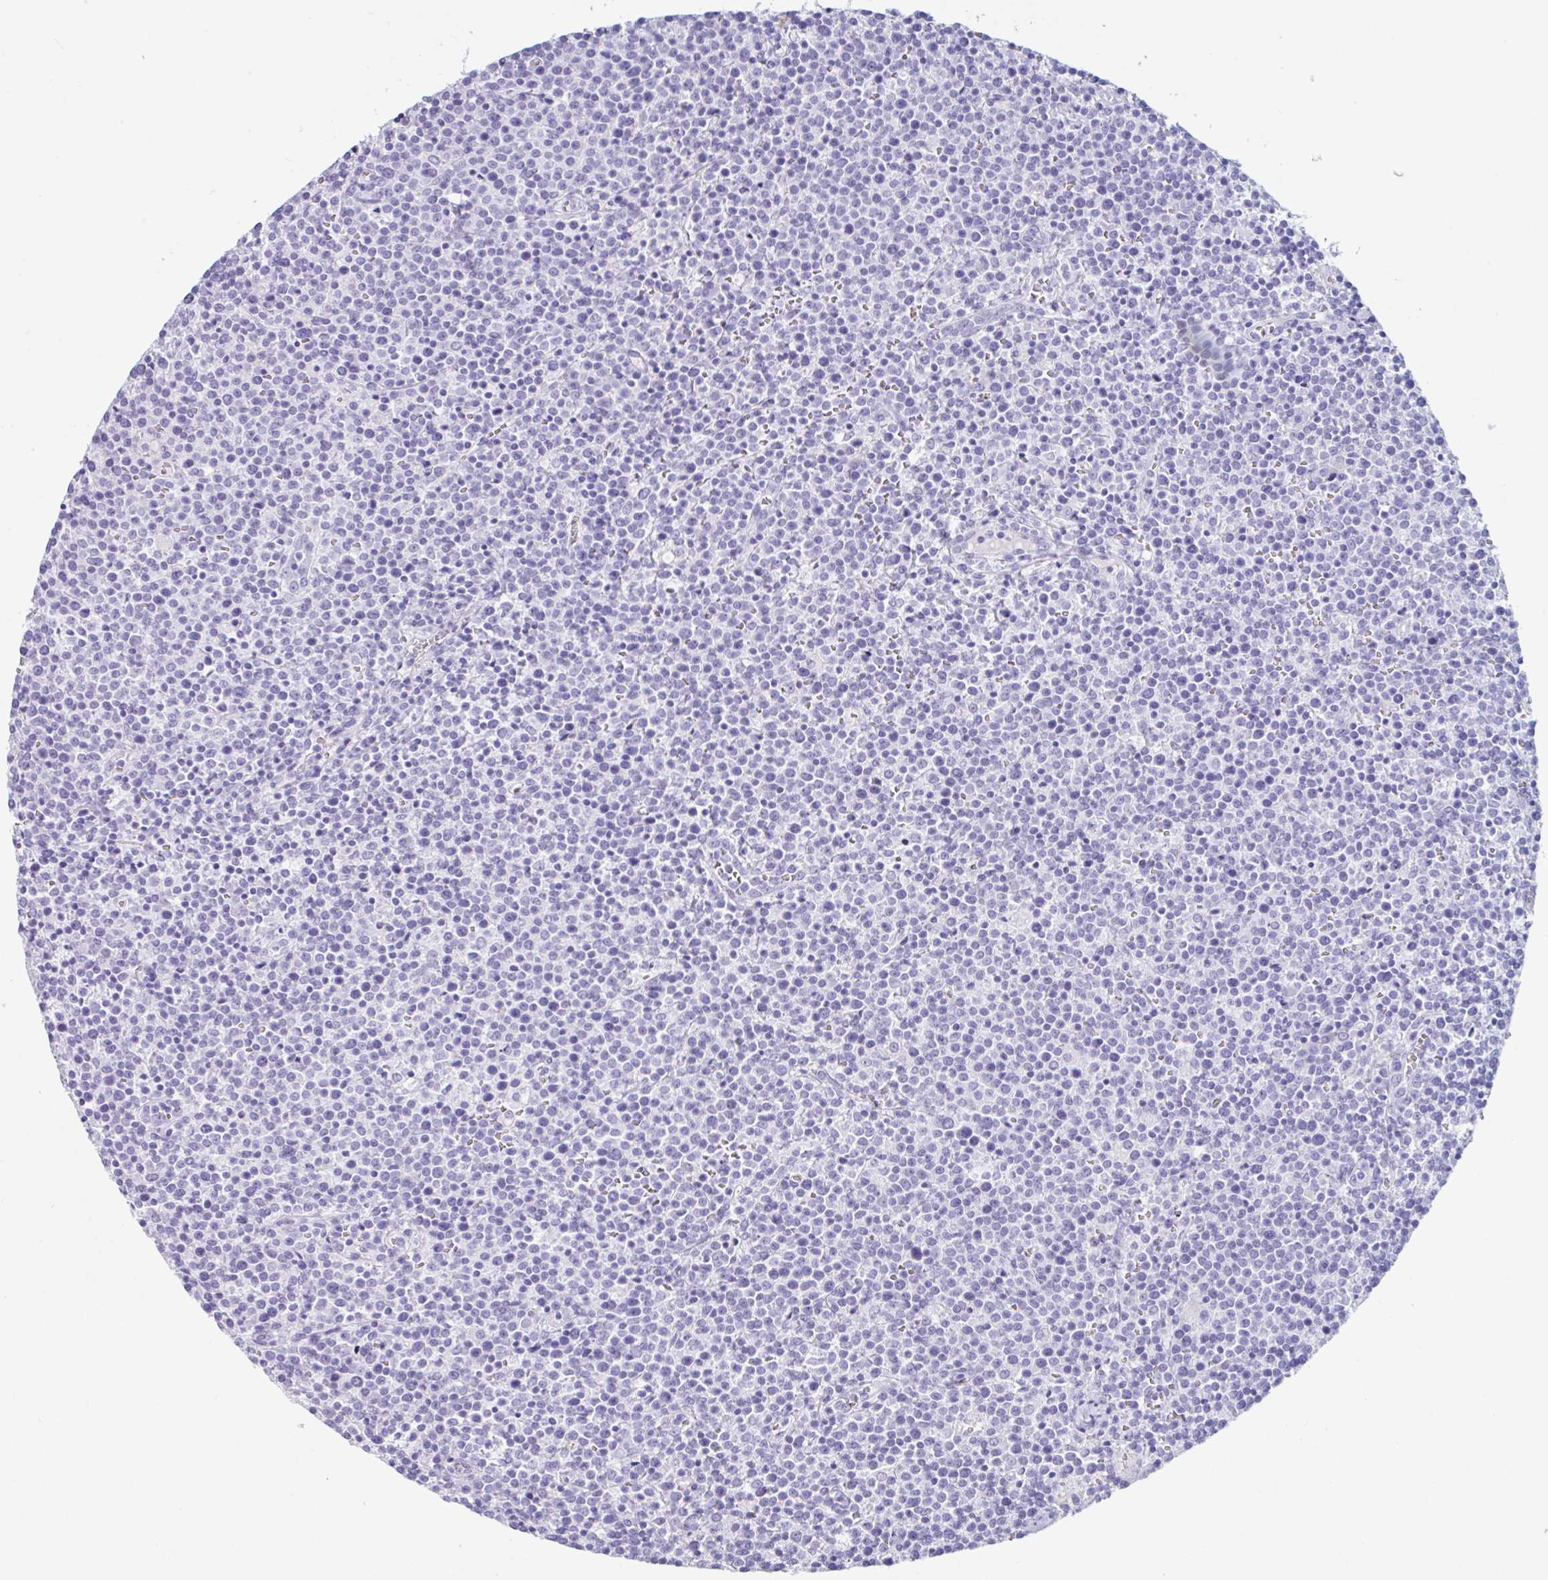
{"staining": {"intensity": "negative", "quantity": "none", "location": "none"}, "tissue": "lymphoma", "cell_type": "Tumor cells", "image_type": "cancer", "snomed": [{"axis": "morphology", "description": "Malignant lymphoma, non-Hodgkin's type, High grade"}, {"axis": "topography", "description": "Lymph node"}], "caption": "Tumor cells show no significant protein staining in high-grade malignant lymphoma, non-Hodgkin's type. (DAB (3,3'-diaminobenzidine) immunohistochemistry (IHC) visualized using brightfield microscopy, high magnification).", "gene": "MRGPRG", "patient": {"sex": "male", "age": 61}}